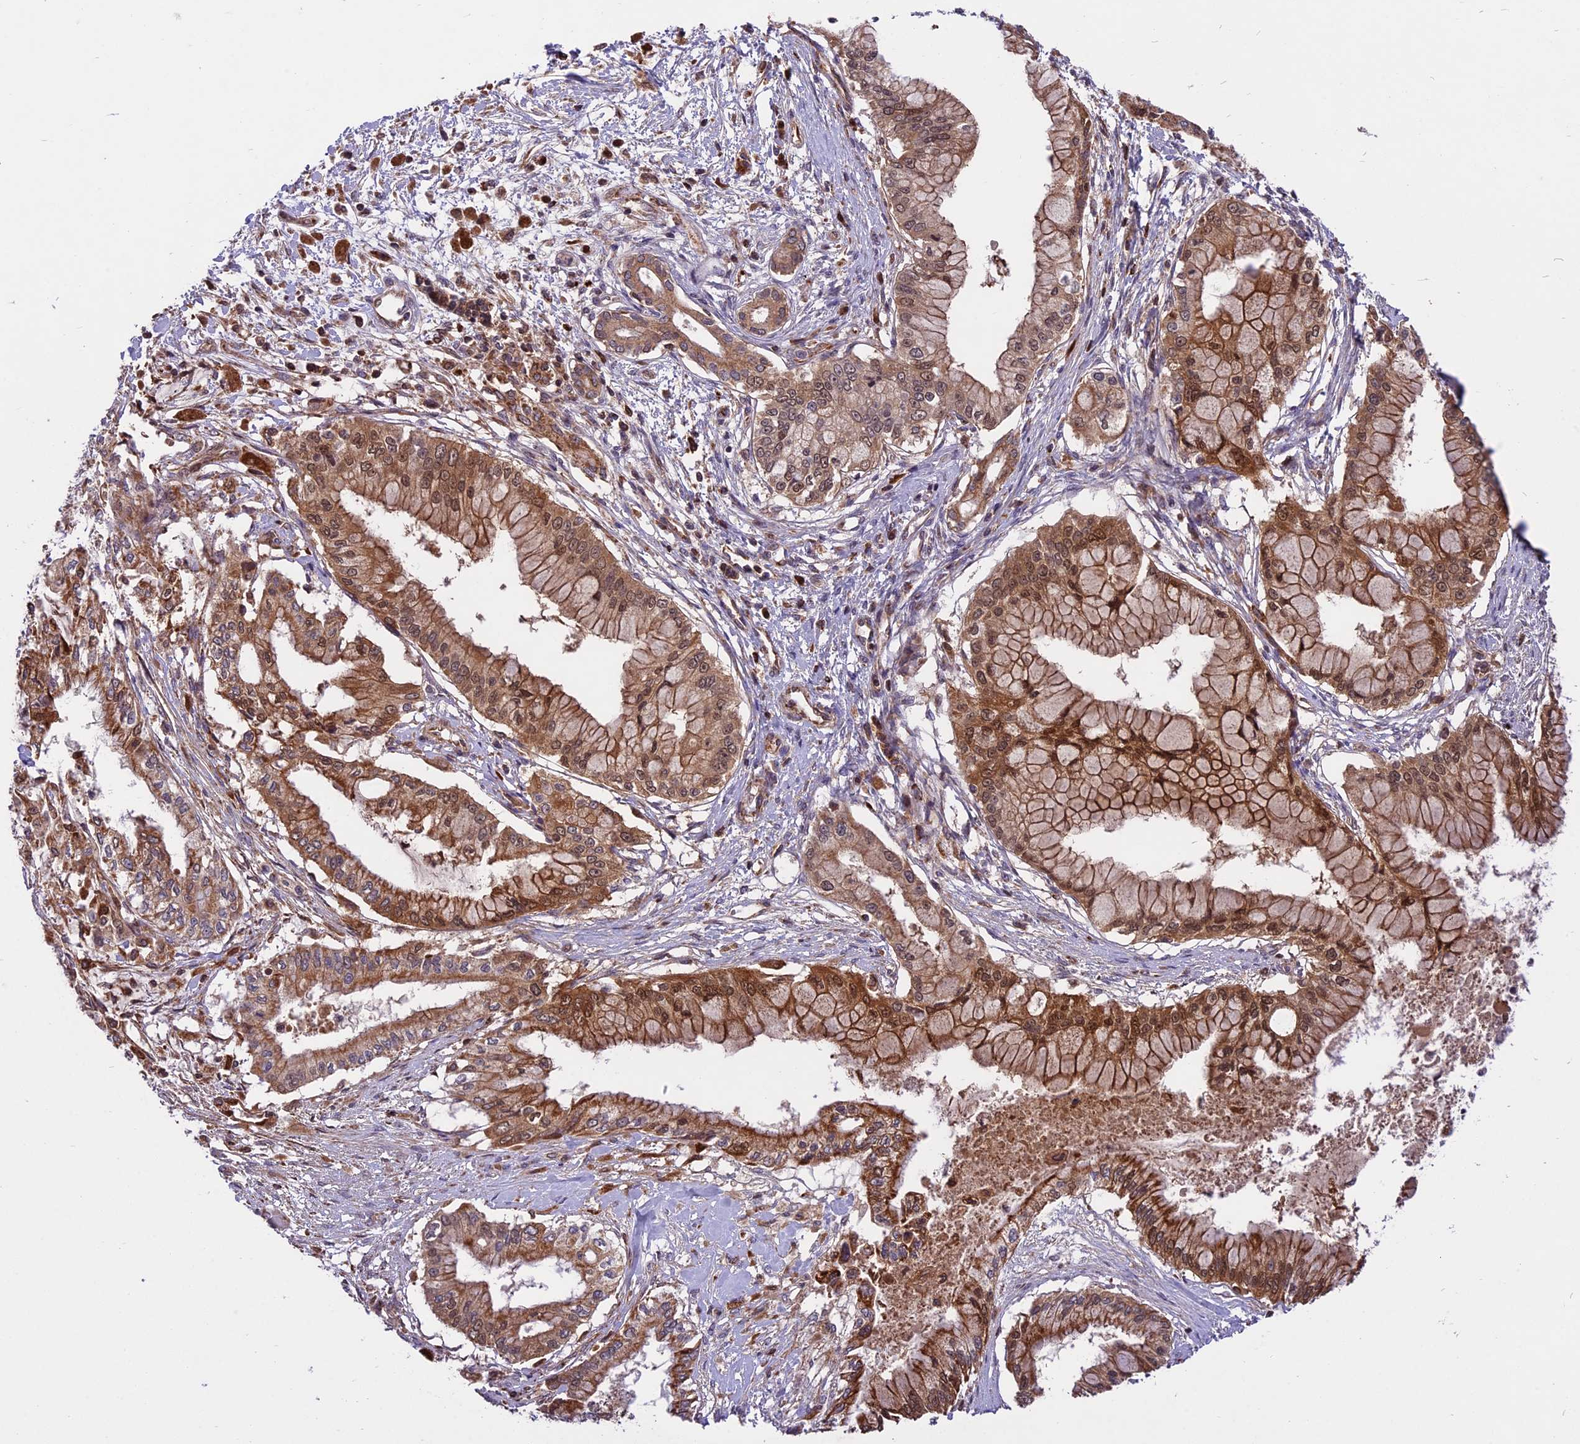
{"staining": {"intensity": "moderate", "quantity": ">75%", "location": "cytoplasmic/membranous,nuclear"}, "tissue": "pancreatic cancer", "cell_type": "Tumor cells", "image_type": "cancer", "snomed": [{"axis": "morphology", "description": "Adenocarcinoma, NOS"}, {"axis": "topography", "description": "Pancreas"}], "caption": "Immunohistochemistry (IHC) of pancreatic adenocarcinoma reveals medium levels of moderate cytoplasmic/membranous and nuclear staining in about >75% of tumor cells.", "gene": "COX17", "patient": {"sex": "male", "age": 46}}